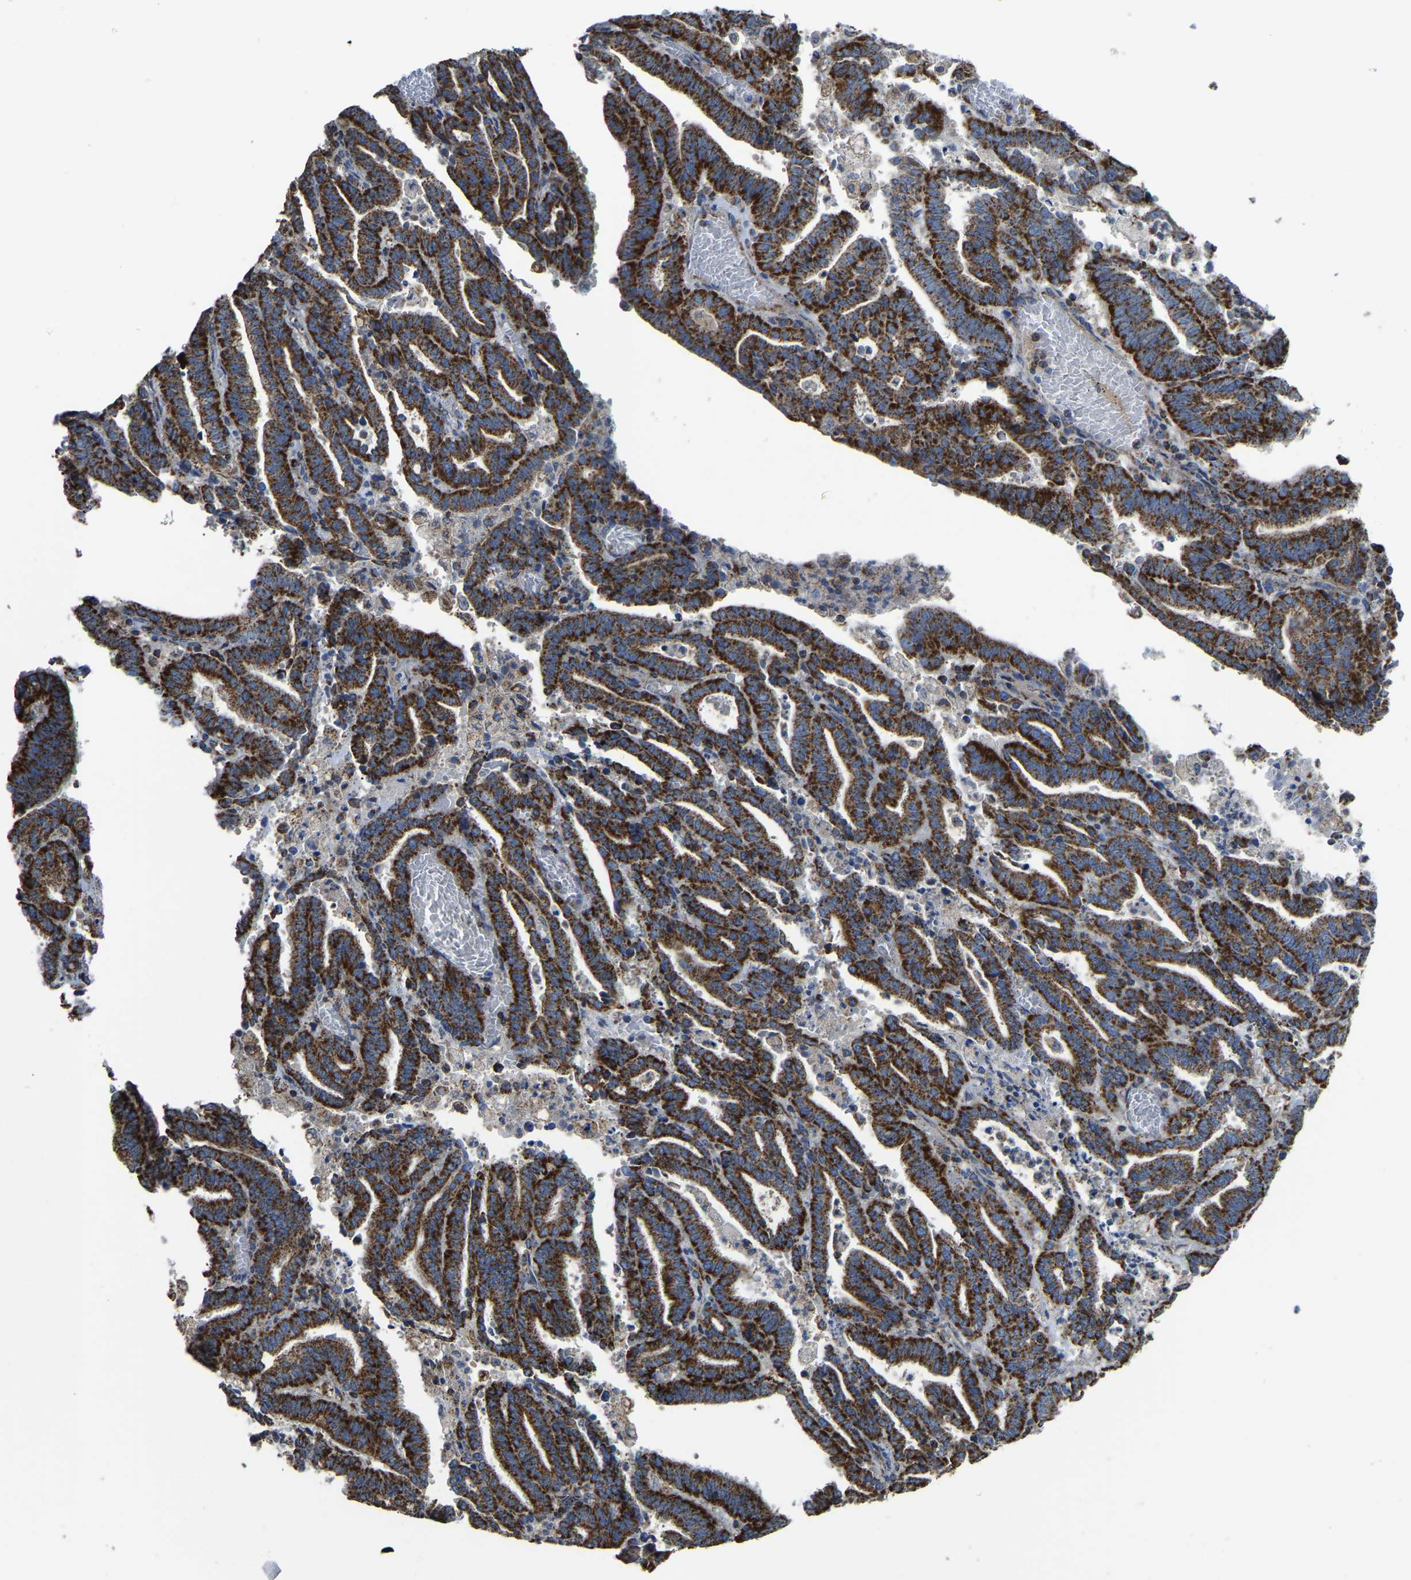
{"staining": {"intensity": "strong", "quantity": ">75%", "location": "cytoplasmic/membranous"}, "tissue": "endometrial cancer", "cell_type": "Tumor cells", "image_type": "cancer", "snomed": [{"axis": "morphology", "description": "Adenocarcinoma, NOS"}, {"axis": "topography", "description": "Uterus"}], "caption": "Immunohistochemistry (IHC) photomicrograph of endometrial adenocarcinoma stained for a protein (brown), which exhibits high levels of strong cytoplasmic/membranous expression in about >75% of tumor cells.", "gene": "ETFA", "patient": {"sex": "female", "age": 83}}